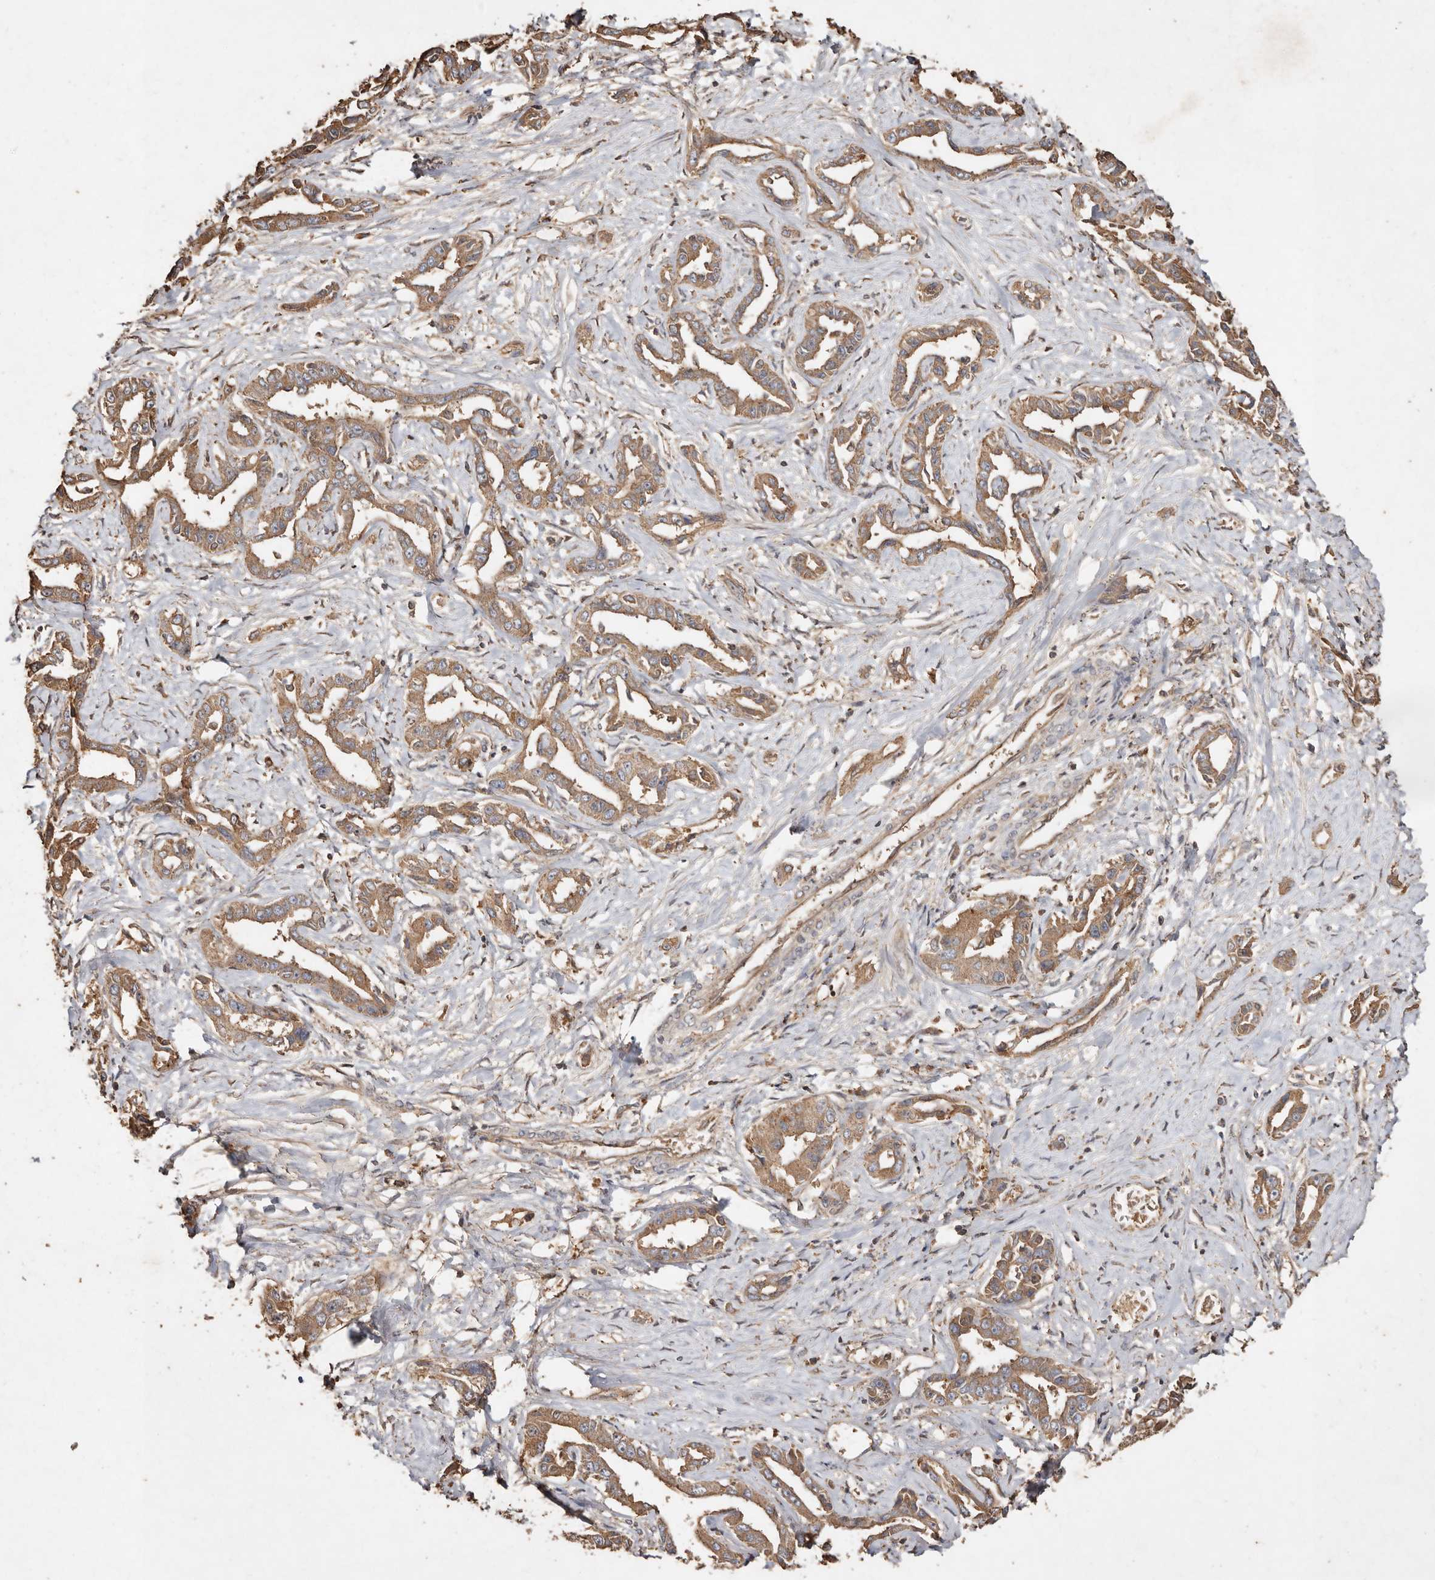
{"staining": {"intensity": "moderate", "quantity": ">75%", "location": "cytoplasmic/membranous"}, "tissue": "liver cancer", "cell_type": "Tumor cells", "image_type": "cancer", "snomed": [{"axis": "morphology", "description": "Cholangiocarcinoma"}, {"axis": "topography", "description": "Liver"}], "caption": "A micrograph of liver cancer stained for a protein exhibits moderate cytoplasmic/membranous brown staining in tumor cells. (Brightfield microscopy of DAB IHC at high magnification).", "gene": "FARS2", "patient": {"sex": "male", "age": 59}}